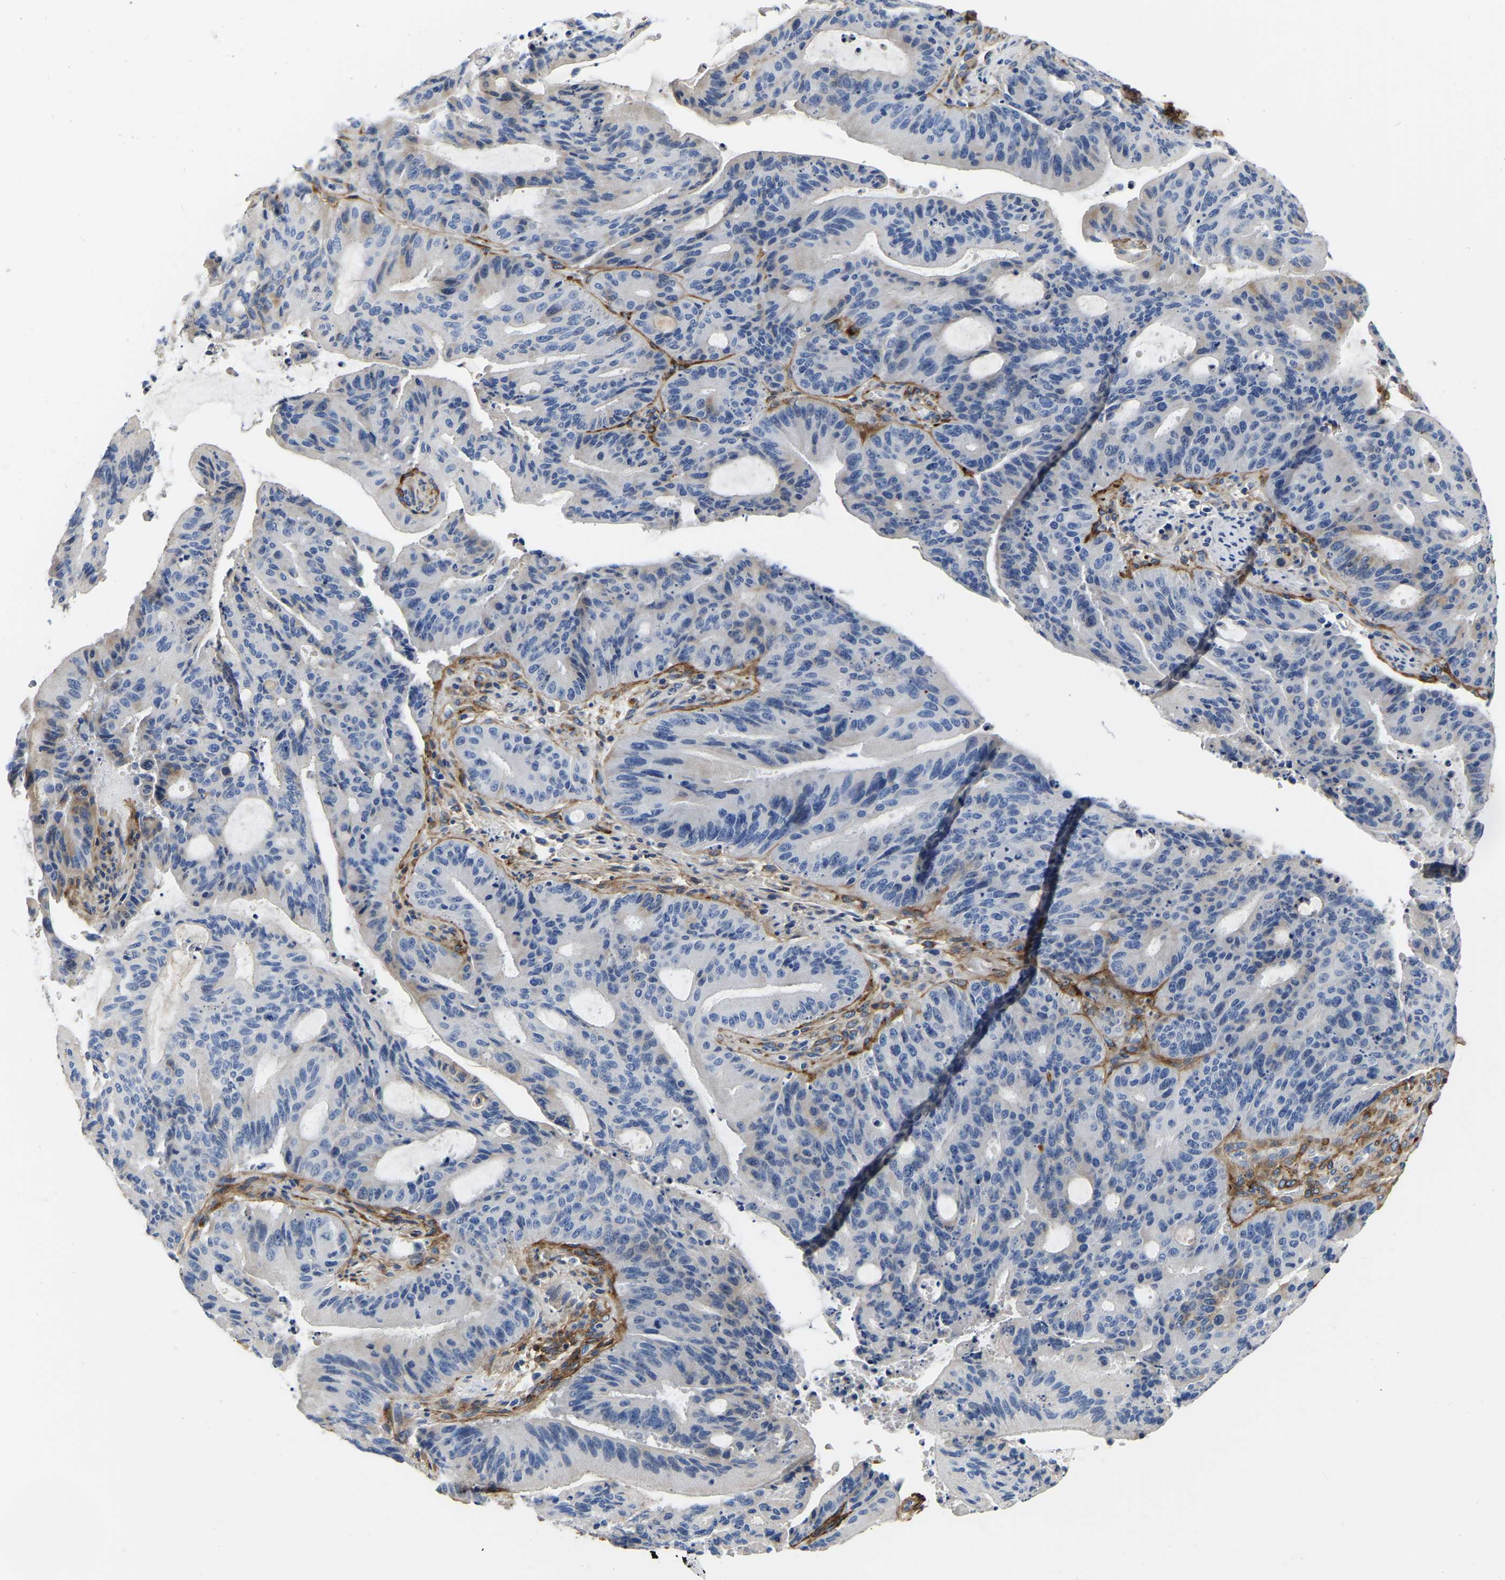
{"staining": {"intensity": "negative", "quantity": "none", "location": "none"}, "tissue": "liver cancer", "cell_type": "Tumor cells", "image_type": "cancer", "snomed": [{"axis": "morphology", "description": "Normal tissue, NOS"}, {"axis": "morphology", "description": "Cholangiocarcinoma"}, {"axis": "topography", "description": "Liver"}, {"axis": "topography", "description": "Peripheral nerve tissue"}], "caption": "Tumor cells are negative for protein expression in human liver cancer.", "gene": "COL6A1", "patient": {"sex": "female", "age": 73}}